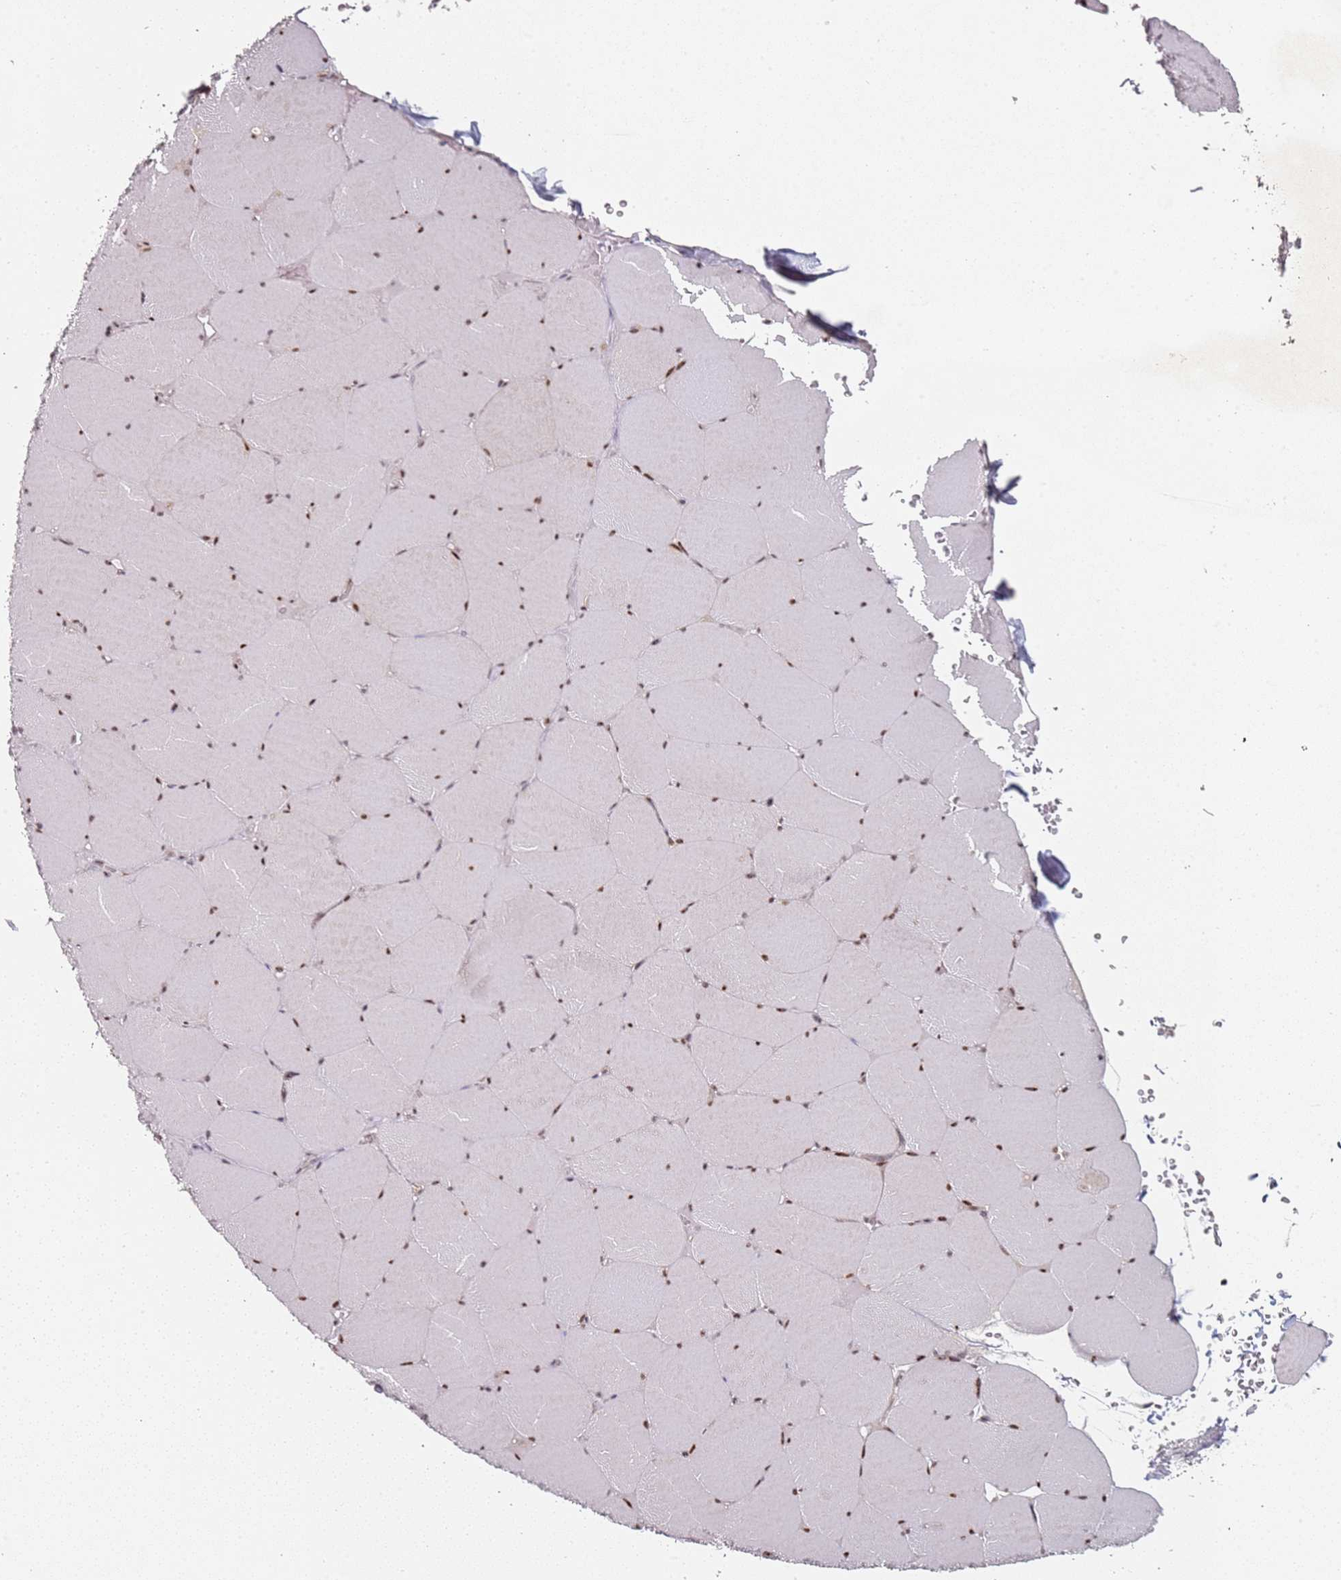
{"staining": {"intensity": "moderate", "quantity": "25%-75%", "location": "cytoplasmic/membranous,nuclear"}, "tissue": "skeletal muscle", "cell_type": "Myocytes", "image_type": "normal", "snomed": [{"axis": "morphology", "description": "Normal tissue, NOS"}, {"axis": "topography", "description": "Skeletal muscle"}, {"axis": "topography", "description": "Head-Neck"}], "caption": "Protein staining demonstrates moderate cytoplasmic/membranous,nuclear positivity in about 25%-75% of myocytes in unremarkable skeletal muscle.", "gene": "ATF6B", "patient": {"sex": "male", "age": 66}}